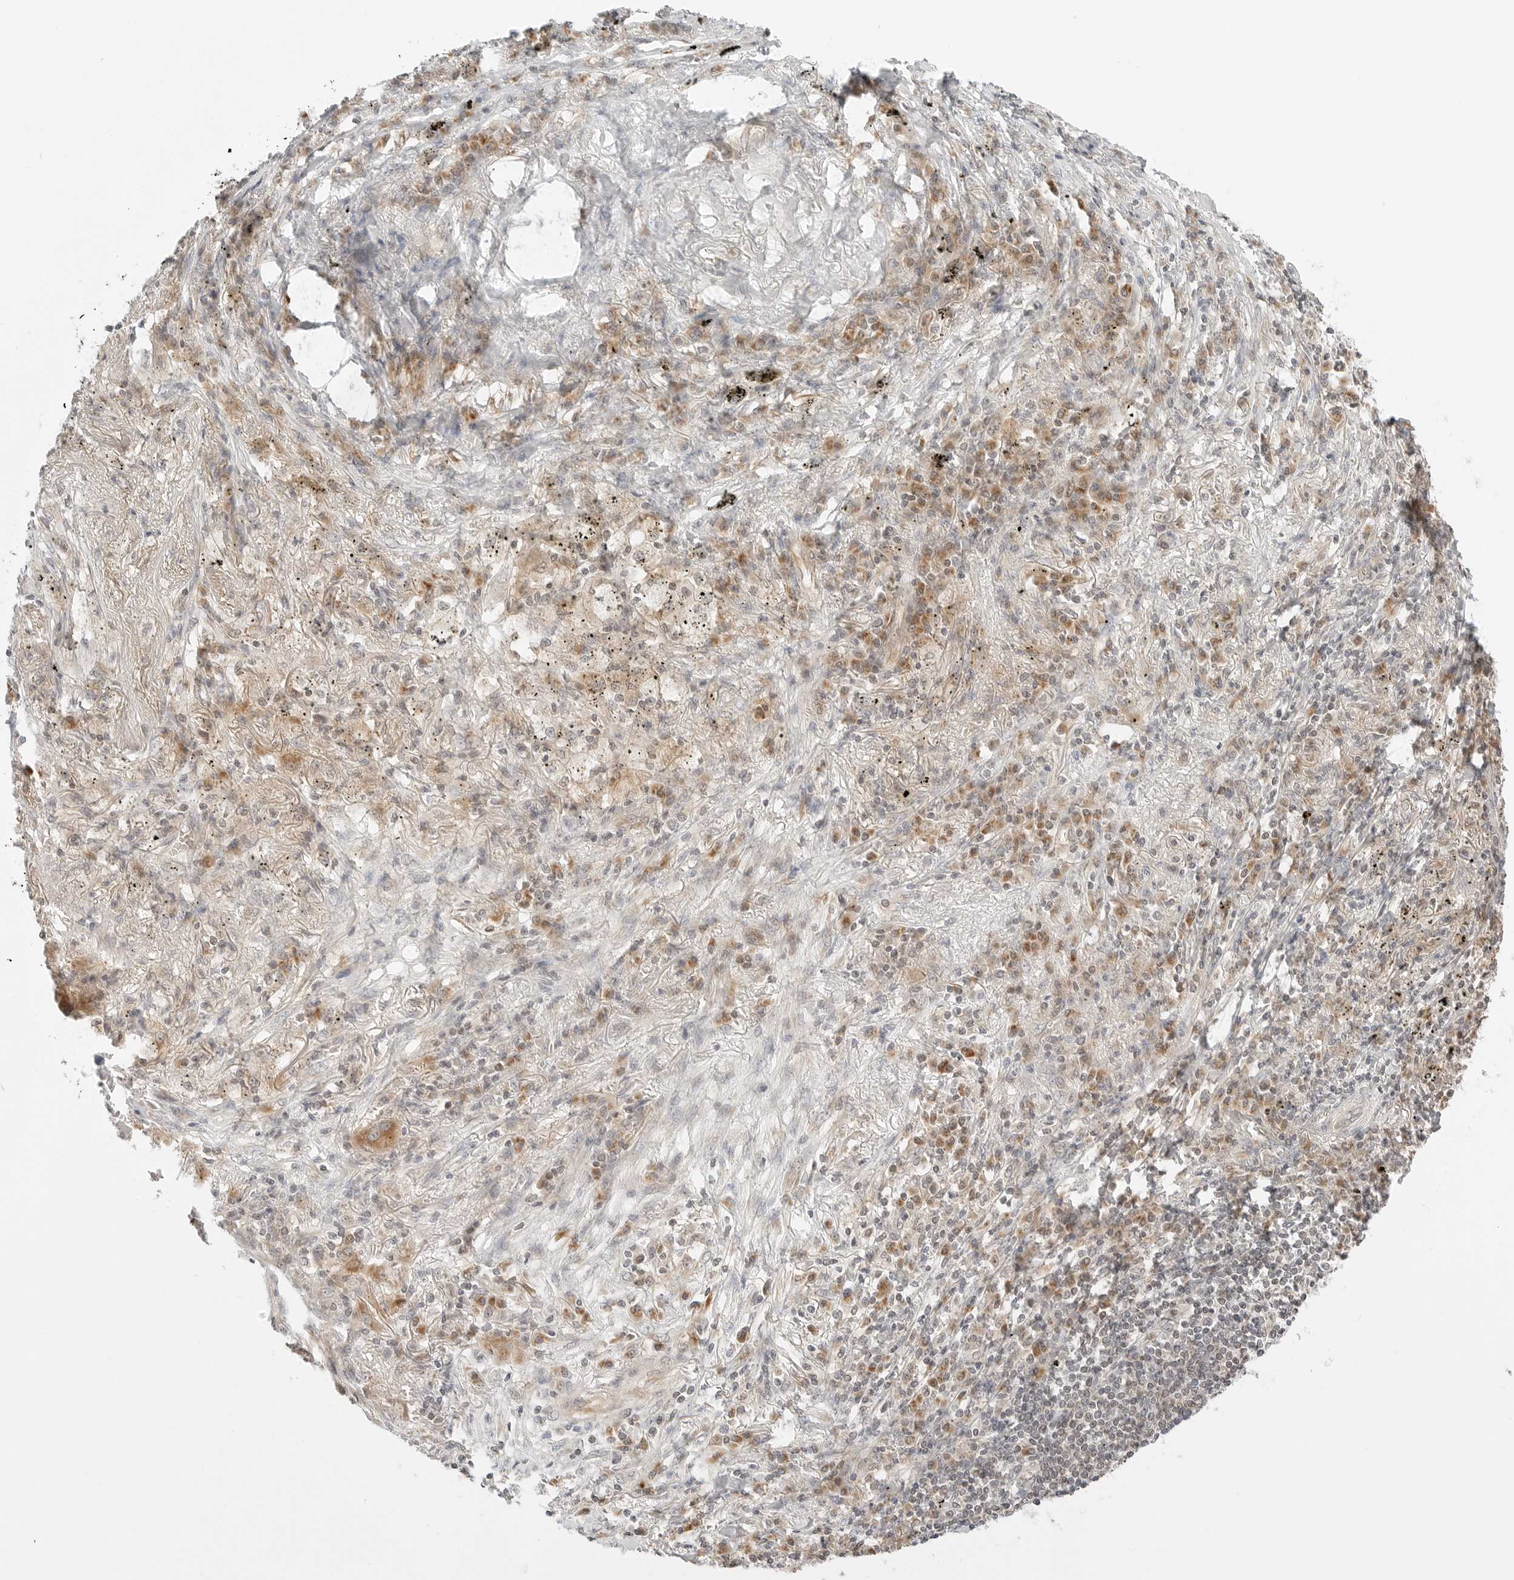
{"staining": {"intensity": "weak", "quantity": "<25%", "location": "cytoplasmic/membranous"}, "tissue": "lung cancer", "cell_type": "Tumor cells", "image_type": "cancer", "snomed": [{"axis": "morphology", "description": "Squamous cell carcinoma, NOS"}, {"axis": "topography", "description": "Lung"}], "caption": "IHC image of squamous cell carcinoma (lung) stained for a protein (brown), which reveals no expression in tumor cells.", "gene": "IQCC", "patient": {"sex": "female", "age": 63}}